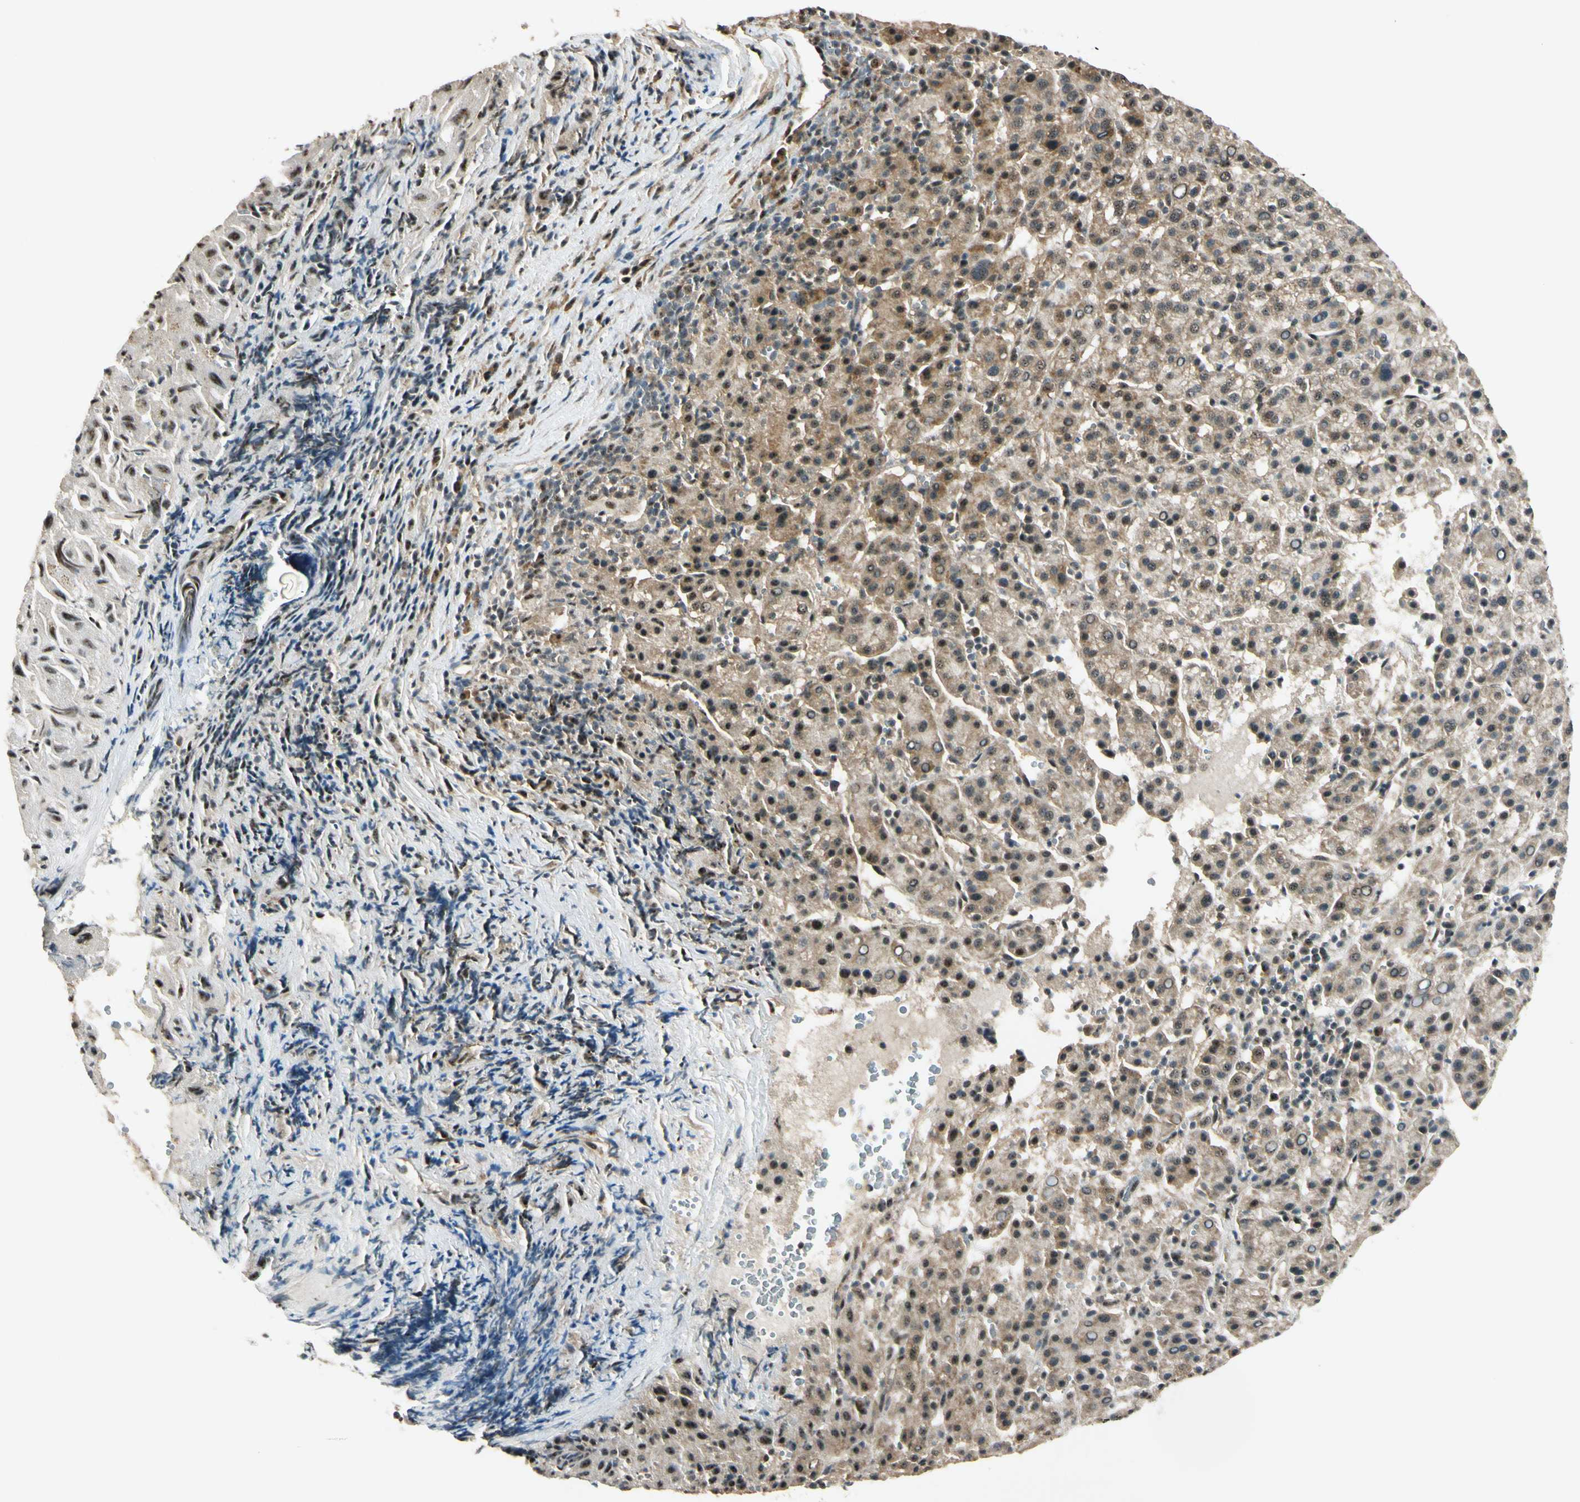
{"staining": {"intensity": "moderate", "quantity": ">75%", "location": "cytoplasmic/membranous,nuclear"}, "tissue": "liver cancer", "cell_type": "Tumor cells", "image_type": "cancer", "snomed": [{"axis": "morphology", "description": "Carcinoma, Hepatocellular, NOS"}, {"axis": "topography", "description": "Liver"}], "caption": "The photomicrograph reveals immunohistochemical staining of liver cancer (hepatocellular carcinoma). There is moderate cytoplasmic/membranous and nuclear expression is seen in about >75% of tumor cells.", "gene": "MCPH1", "patient": {"sex": "female", "age": 58}}